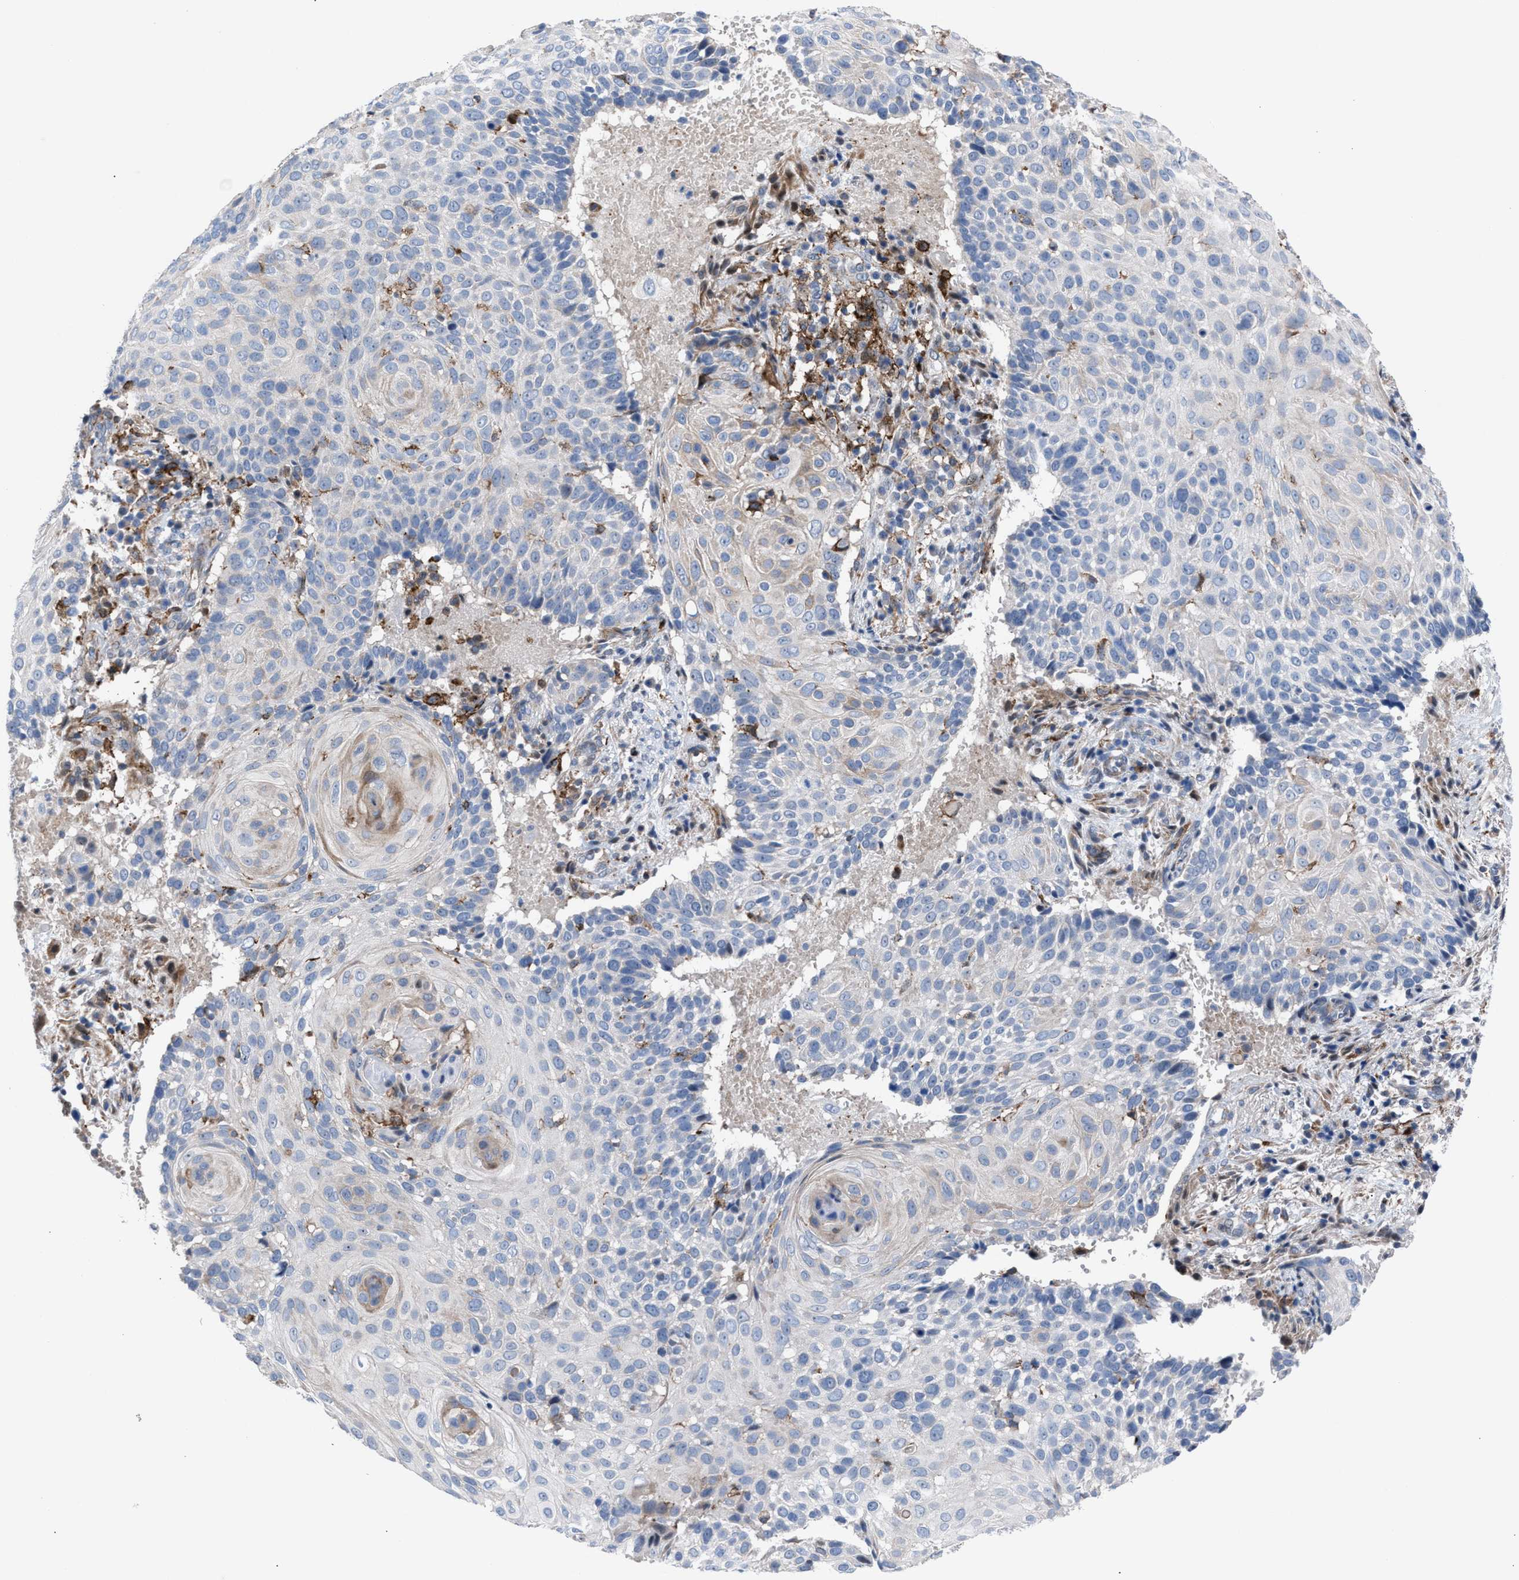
{"staining": {"intensity": "negative", "quantity": "none", "location": "none"}, "tissue": "cervical cancer", "cell_type": "Tumor cells", "image_type": "cancer", "snomed": [{"axis": "morphology", "description": "Squamous cell carcinoma, NOS"}, {"axis": "topography", "description": "Cervix"}], "caption": "There is no significant positivity in tumor cells of cervical cancer (squamous cell carcinoma).", "gene": "SLC47A1", "patient": {"sex": "female", "age": 74}}